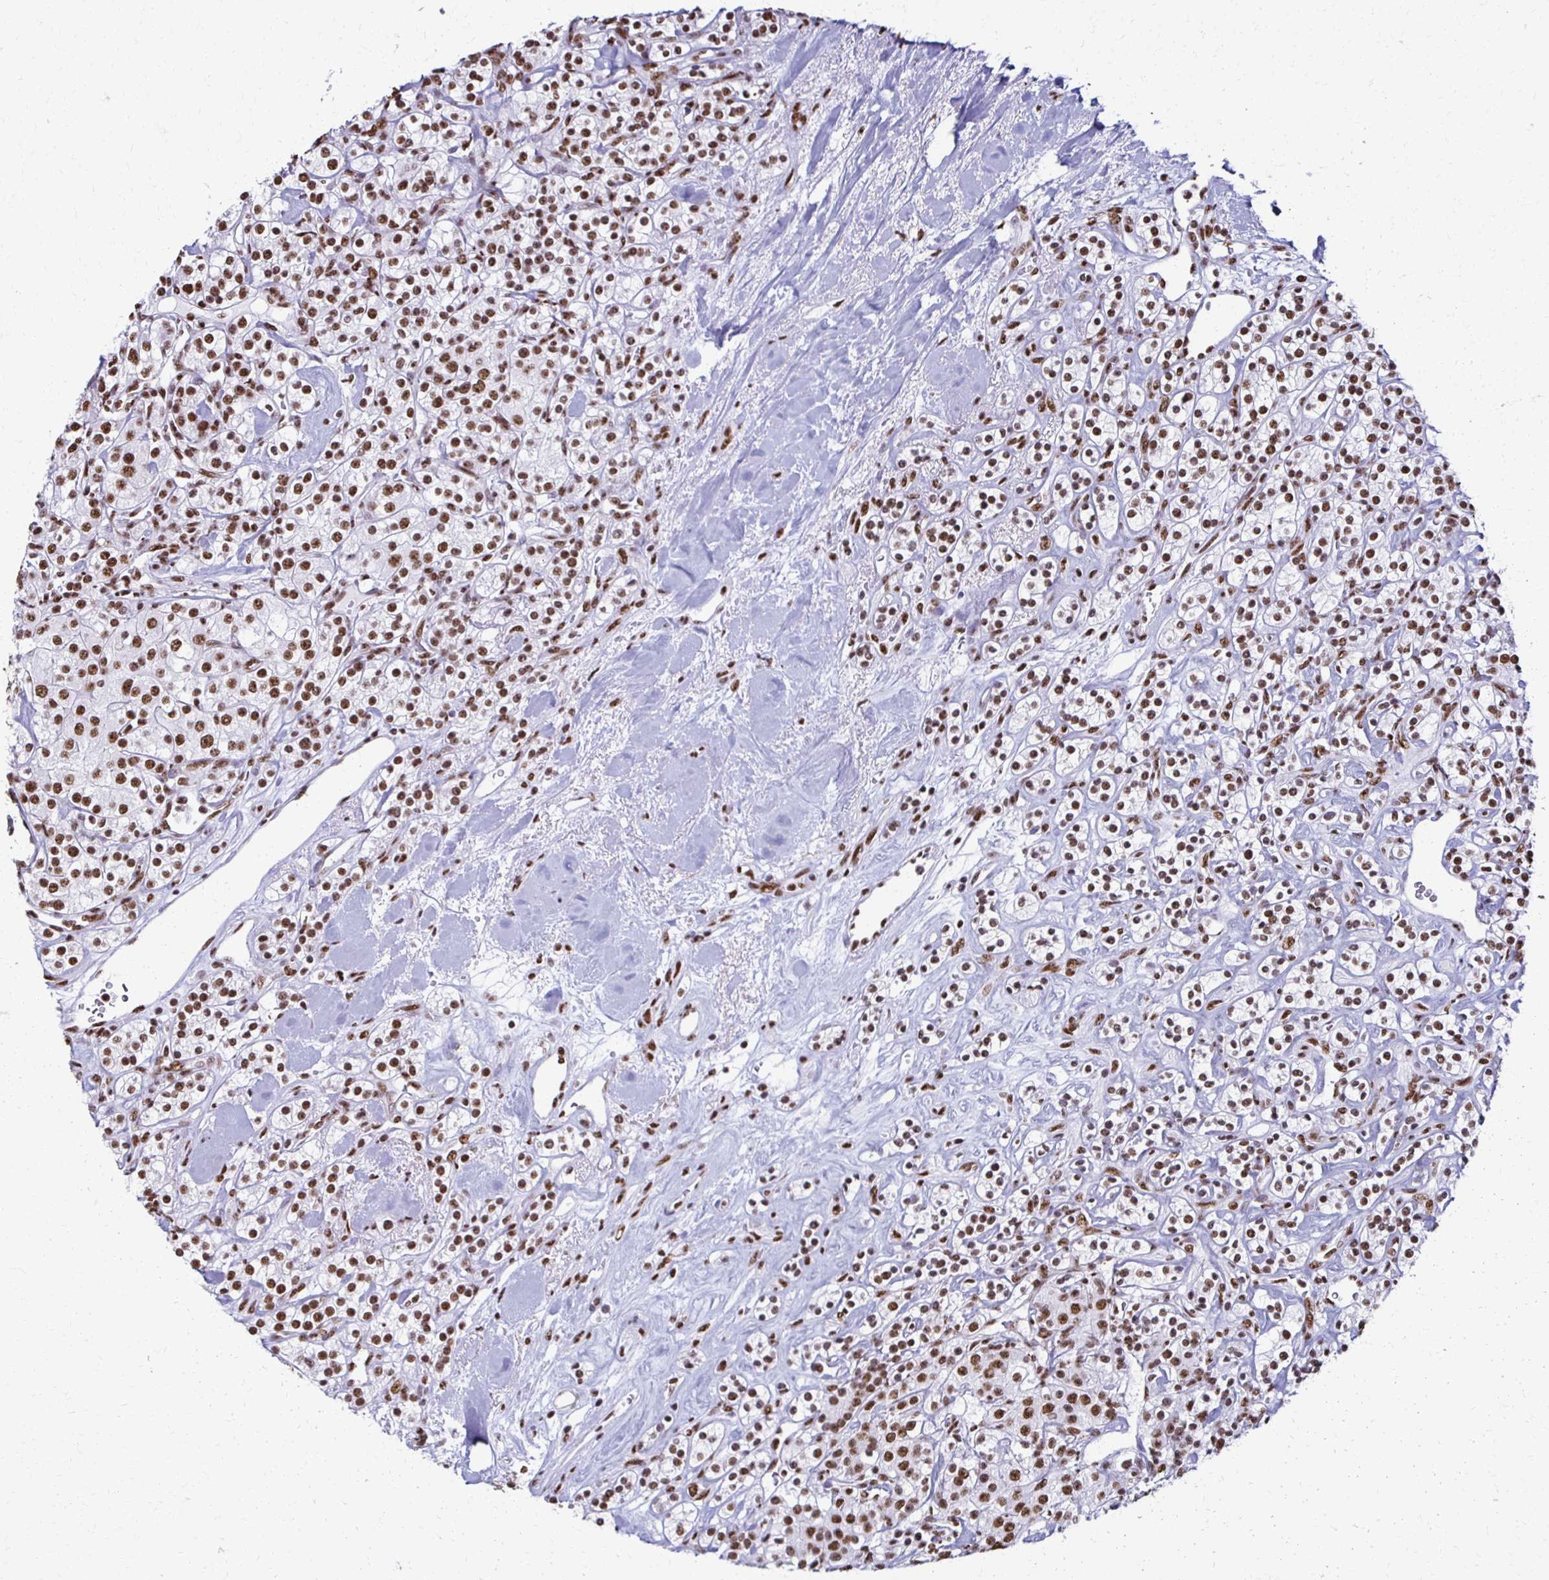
{"staining": {"intensity": "moderate", "quantity": ">75%", "location": "nuclear"}, "tissue": "renal cancer", "cell_type": "Tumor cells", "image_type": "cancer", "snomed": [{"axis": "morphology", "description": "Adenocarcinoma, NOS"}, {"axis": "topography", "description": "Kidney"}], "caption": "This micrograph displays IHC staining of renal adenocarcinoma, with medium moderate nuclear staining in about >75% of tumor cells.", "gene": "NONO", "patient": {"sex": "male", "age": 77}}